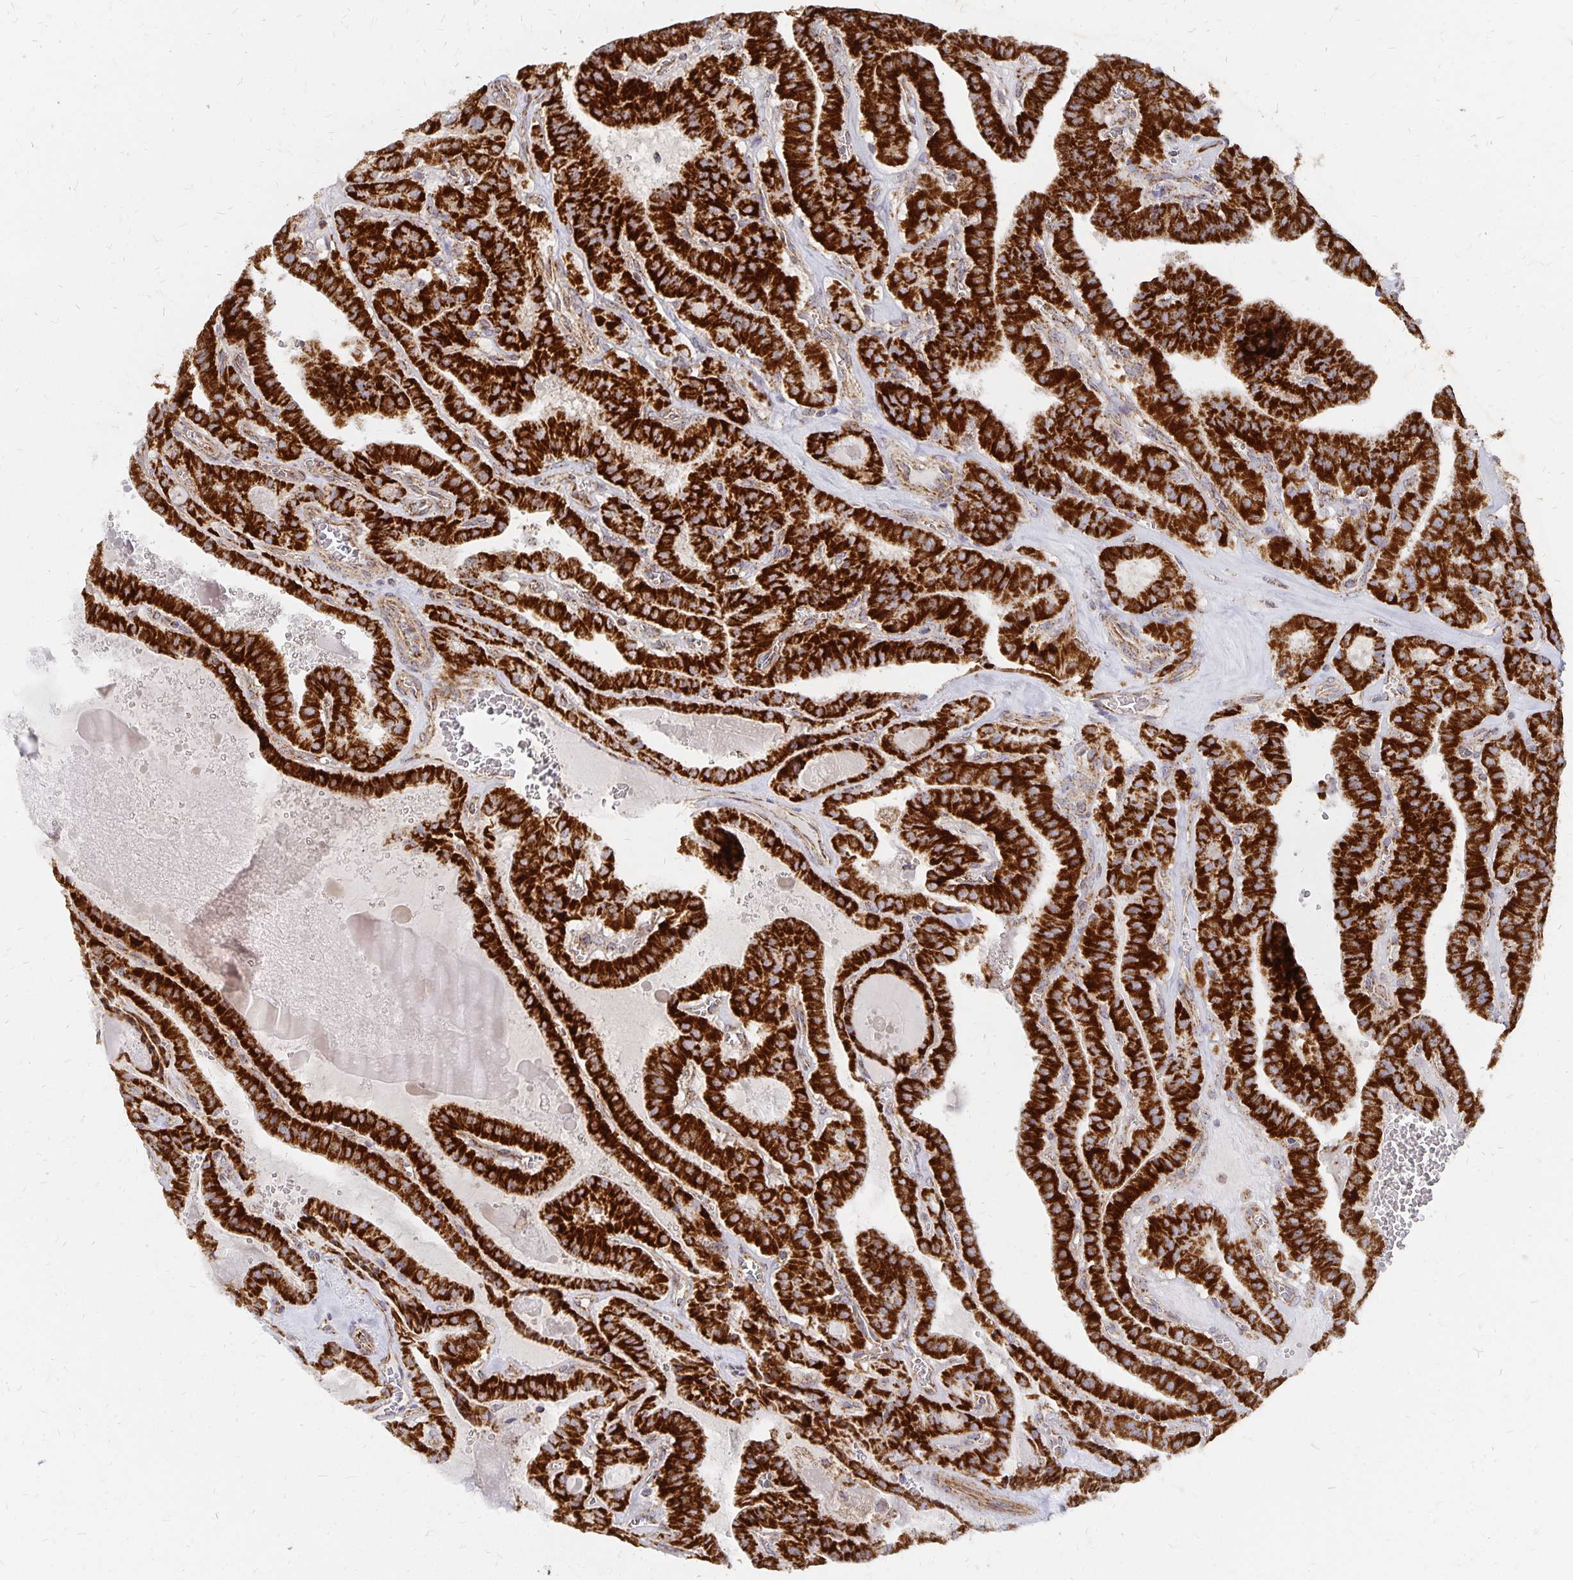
{"staining": {"intensity": "strong", "quantity": ">75%", "location": "cytoplasmic/membranous"}, "tissue": "thyroid cancer", "cell_type": "Tumor cells", "image_type": "cancer", "snomed": [{"axis": "morphology", "description": "Papillary adenocarcinoma, NOS"}, {"axis": "topography", "description": "Thyroid gland"}], "caption": "This image displays IHC staining of thyroid papillary adenocarcinoma, with high strong cytoplasmic/membranous expression in approximately >75% of tumor cells.", "gene": "STOML2", "patient": {"sex": "male", "age": 52}}